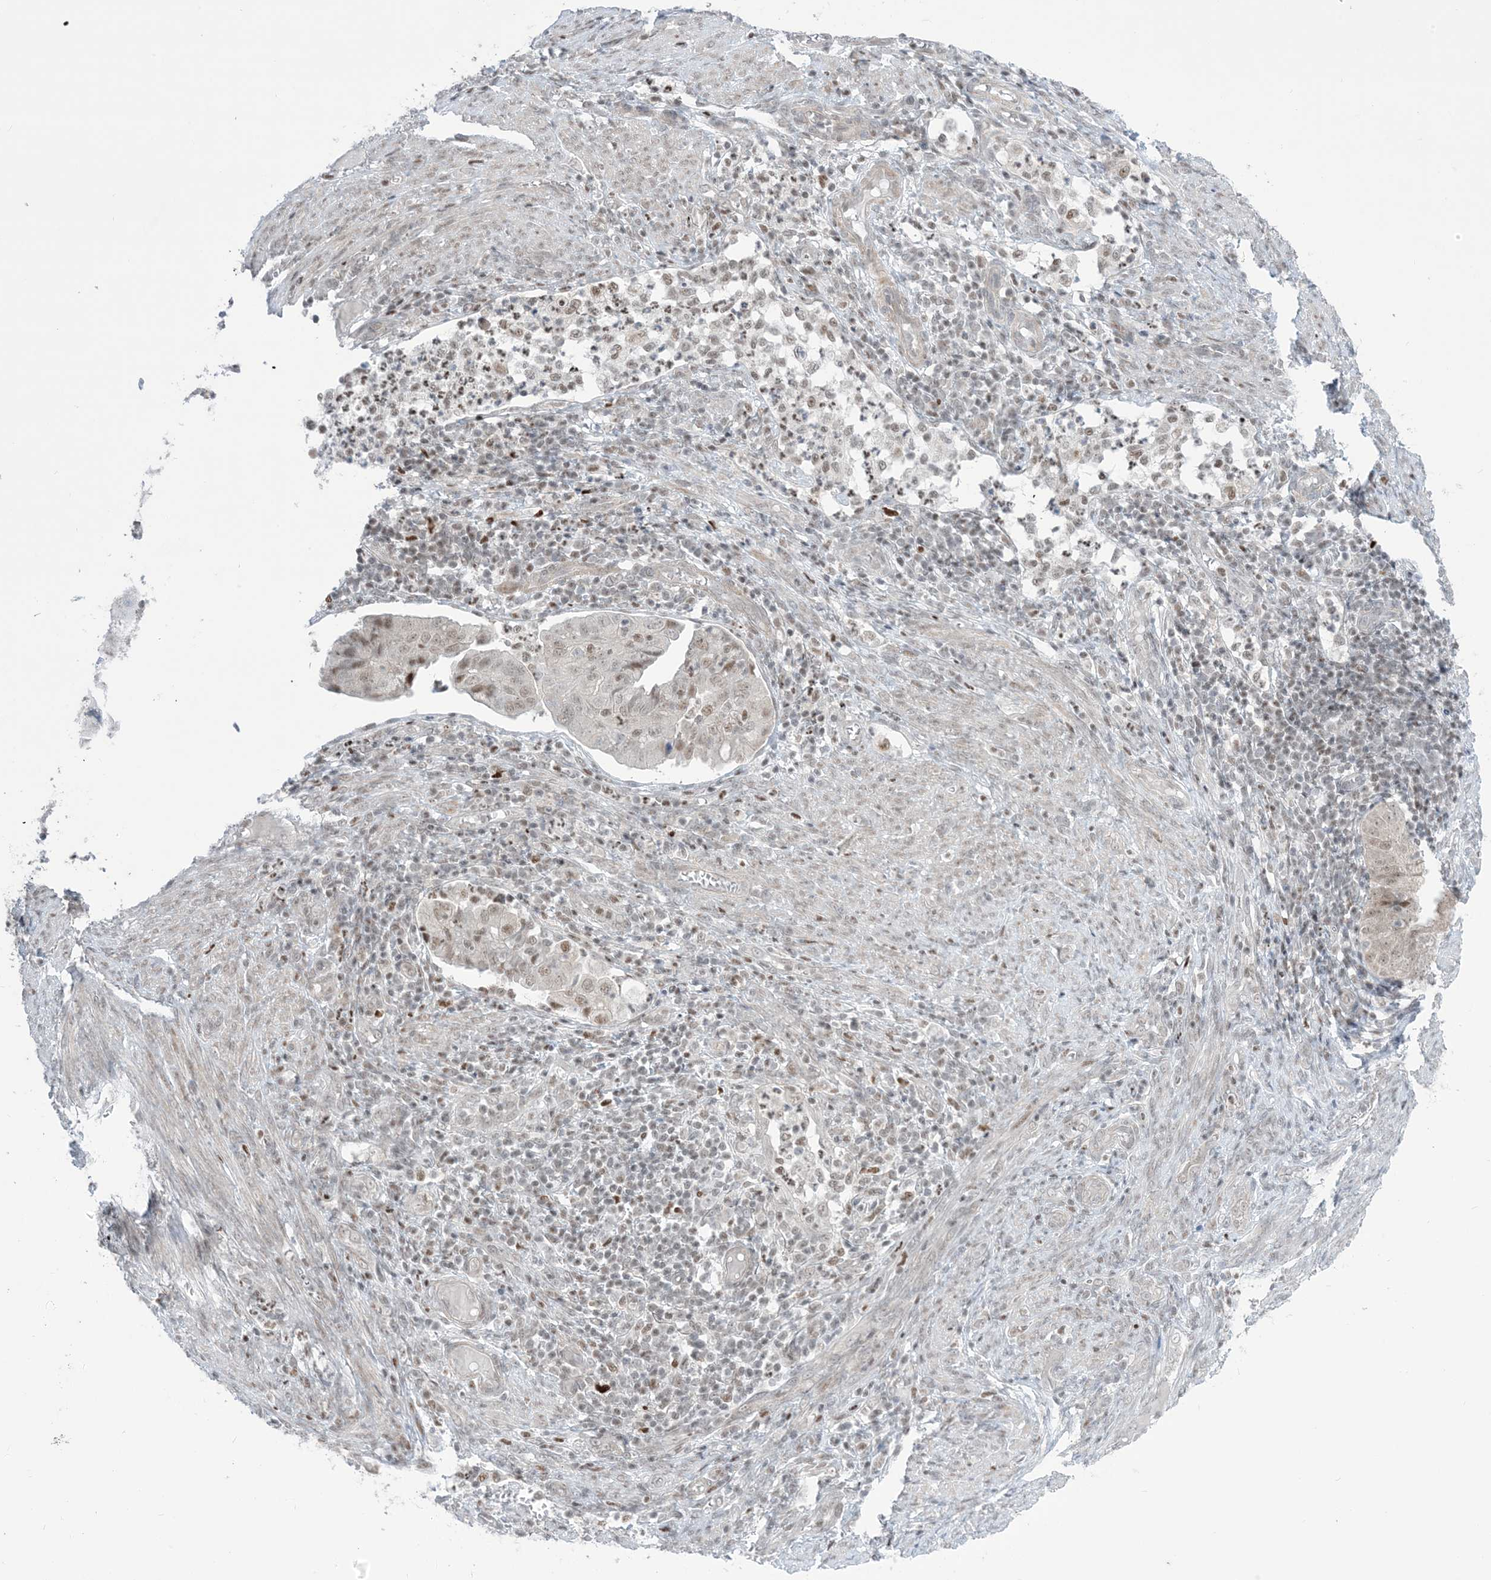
{"staining": {"intensity": "moderate", "quantity": "25%-75%", "location": "nuclear"}, "tissue": "endometrial cancer", "cell_type": "Tumor cells", "image_type": "cancer", "snomed": [{"axis": "morphology", "description": "Adenocarcinoma, NOS"}, {"axis": "topography", "description": "Endometrium"}], "caption": "A photomicrograph of endometrial cancer (adenocarcinoma) stained for a protein displays moderate nuclear brown staining in tumor cells.", "gene": "TFPT", "patient": {"sex": "female", "age": 51}}